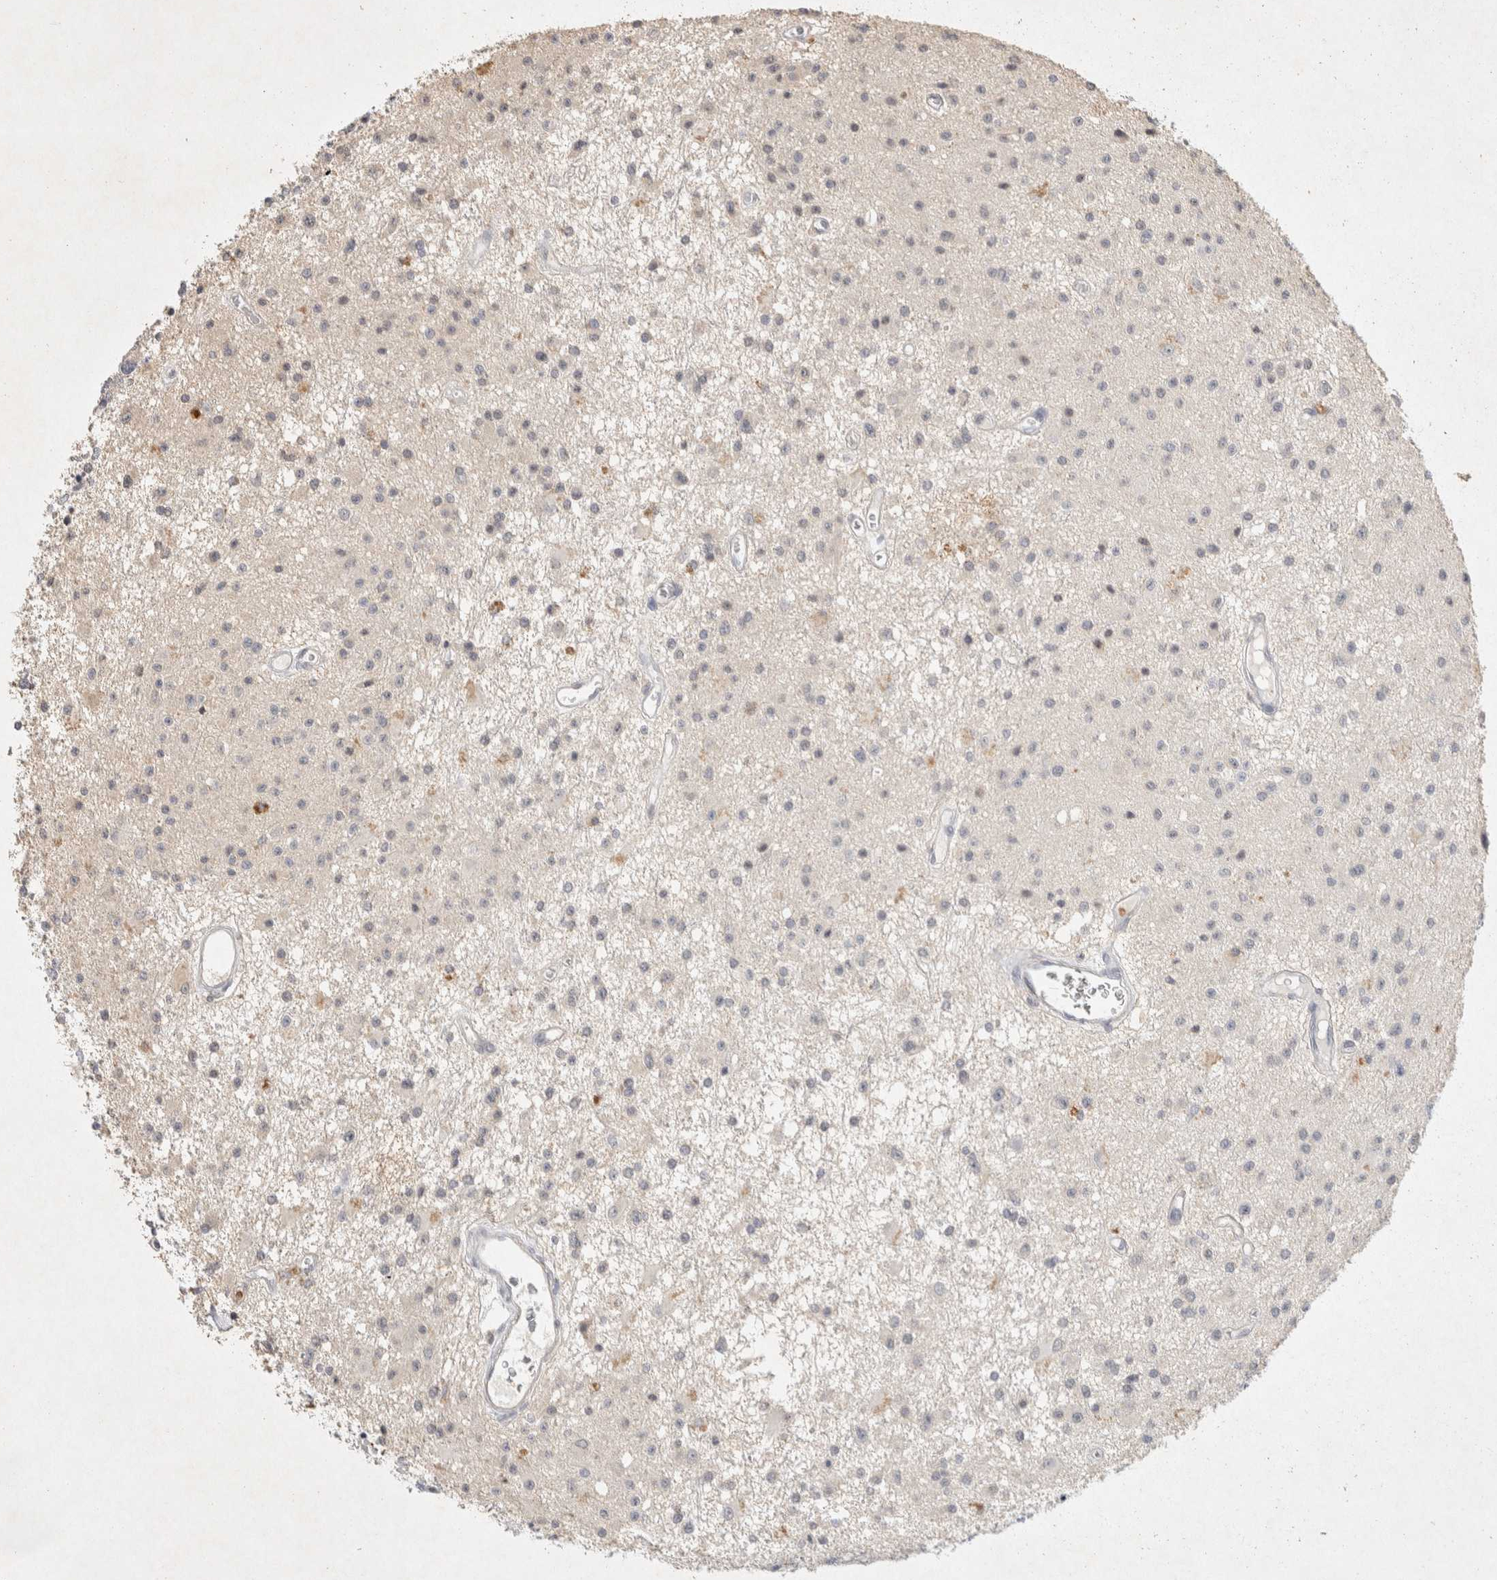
{"staining": {"intensity": "negative", "quantity": "none", "location": "none"}, "tissue": "glioma", "cell_type": "Tumor cells", "image_type": "cancer", "snomed": [{"axis": "morphology", "description": "Glioma, malignant, Low grade"}, {"axis": "topography", "description": "Brain"}], "caption": "A micrograph of human malignant glioma (low-grade) is negative for staining in tumor cells. (Brightfield microscopy of DAB (3,3'-diaminobenzidine) immunohistochemistry at high magnification).", "gene": "RAC2", "patient": {"sex": "male", "age": 58}}